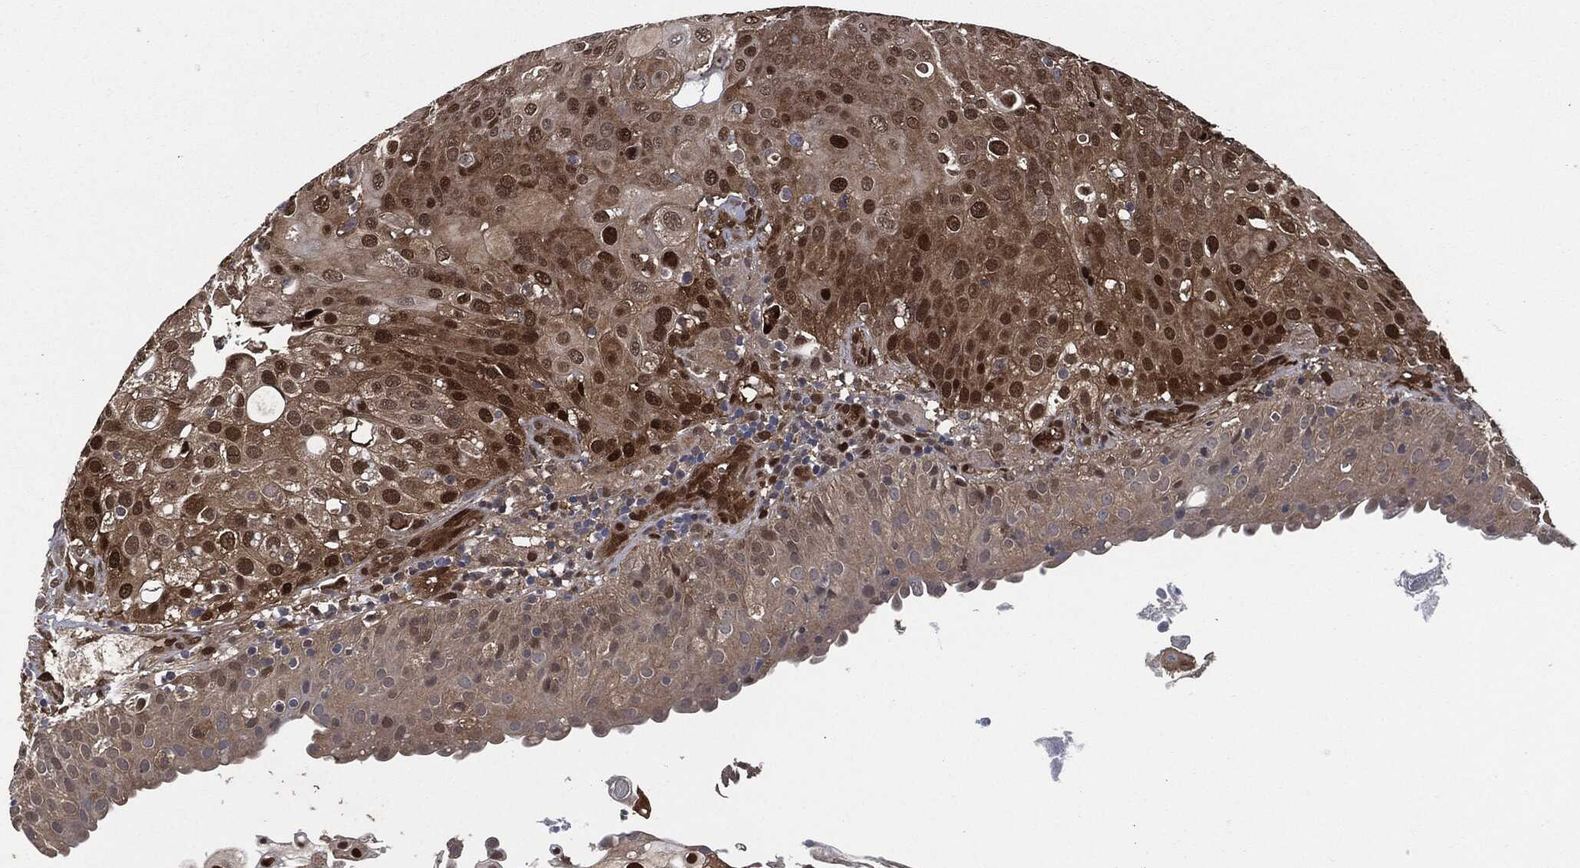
{"staining": {"intensity": "strong", "quantity": "25%-75%", "location": "nuclear"}, "tissue": "urothelial cancer", "cell_type": "Tumor cells", "image_type": "cancer", "snomed": [{"axis": "morphology", "description": "Urothelial carcinoma, High grade"}, {"axis": "topography", "description": "Urinary bladder"}], "caption": "High-magnification brightfield microscopy of urothelial carcinoma (high-grade) stained with DAB (brown) and counterstained with hematoxylin (blue). tumor cells exhibit strong nuclear staining is appreciated in about25%-75% of cells.", "gene": "DCTN1", "patient": {"sex": "female", "age": 79}}